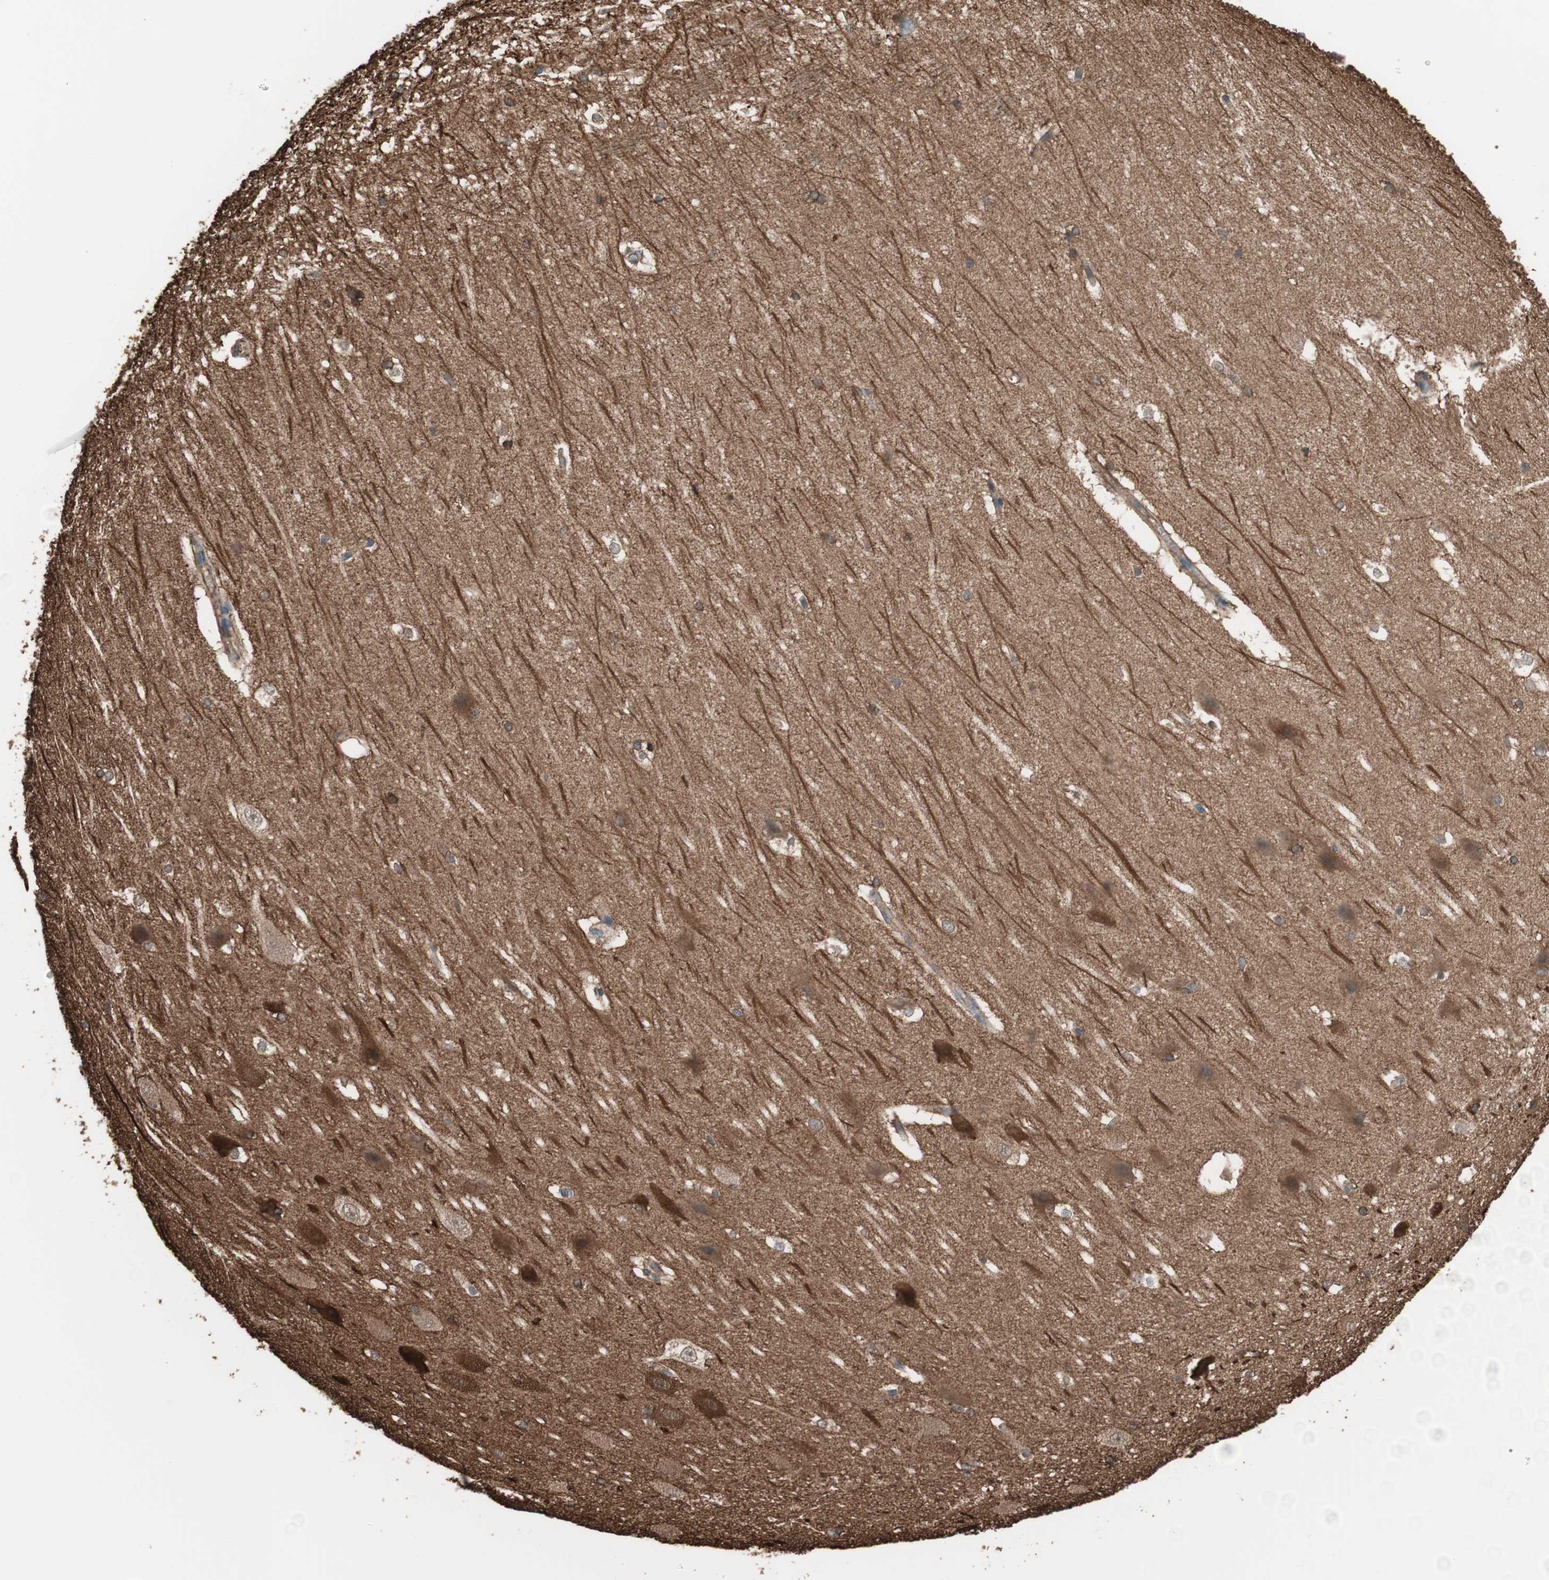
{"staining": {"intensity": "strong", "quantity": "25%-75%", "location": "cytoplasmic/membranous"}, "tissue": "hippocampus", "cell_type": "Glial cells", "image_type": "normal", "snomed": [{"axis": "morphology", "description": "Normal tissue, NOS"}, {"axis": "topography", "description": "Hippocampus"}], "caption": "Protein expression analysis of unremarkable human hippocampus reveals strong cytoplasmic/membranous positivity in approximately 25%-75% of glial cells.", "gene": "GPSM2", "patient": {"sex": "female", "age": 19}}